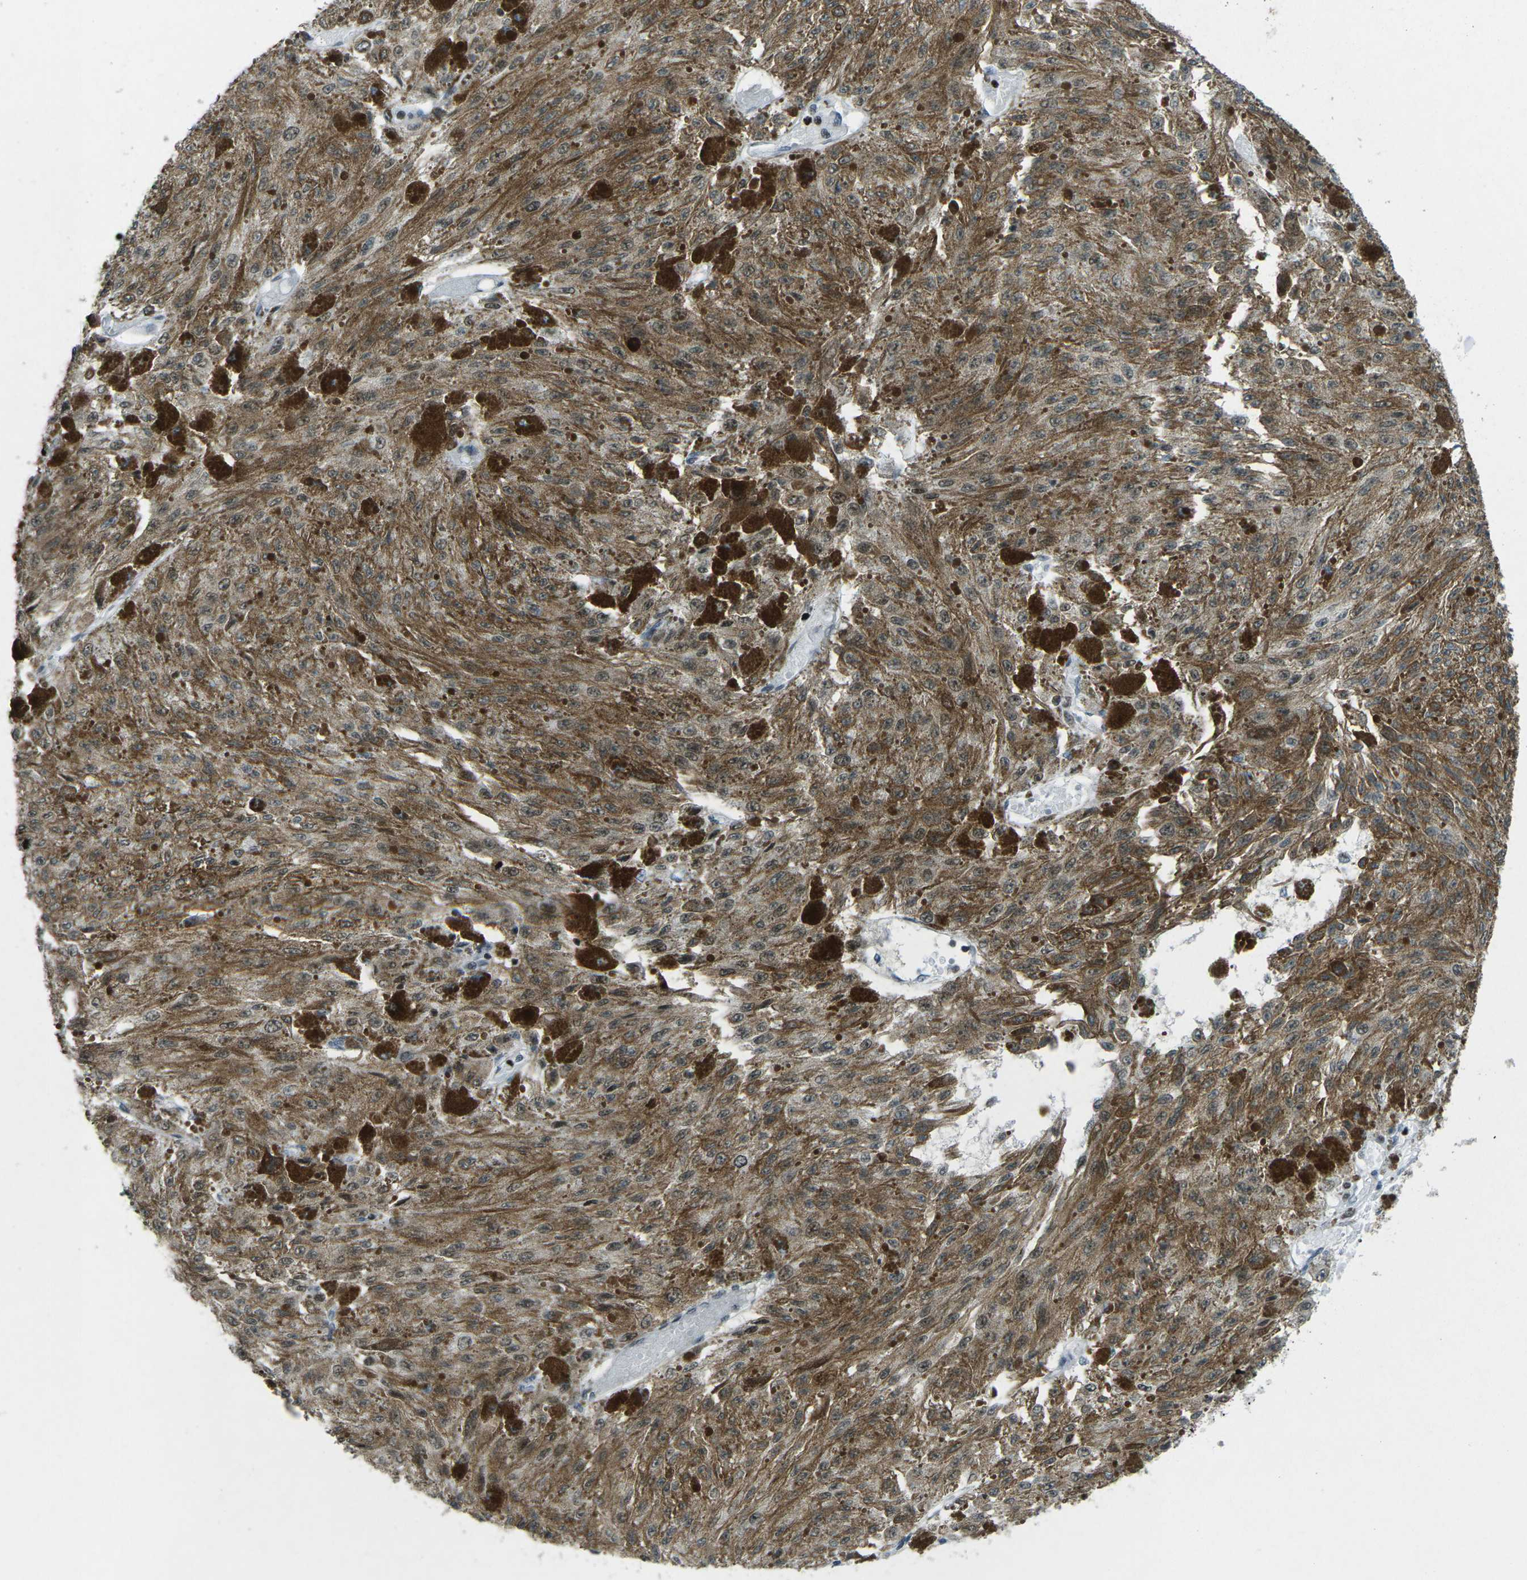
{"staining": {"intensity": "moderate", "quantity": ">75%", "location": "cytoplasmic/membranous,nuclear"}, "tissue": "melanoma", "cell_type": "Tumor cells", "image_type": "cancer", "snomed": [{"axis": "morphology", "description": "Malignant melanoma, NOS"}, {"axis": "topography", "description": "Other"}], "caption": "The image demonstrates a brown stain indicating the presence of a protein in the cytoplasmic/membranous and nuclear of tumor cells in melanoma.", "gene": "EME1", "patient": {"sex": "male", "age": 79}}